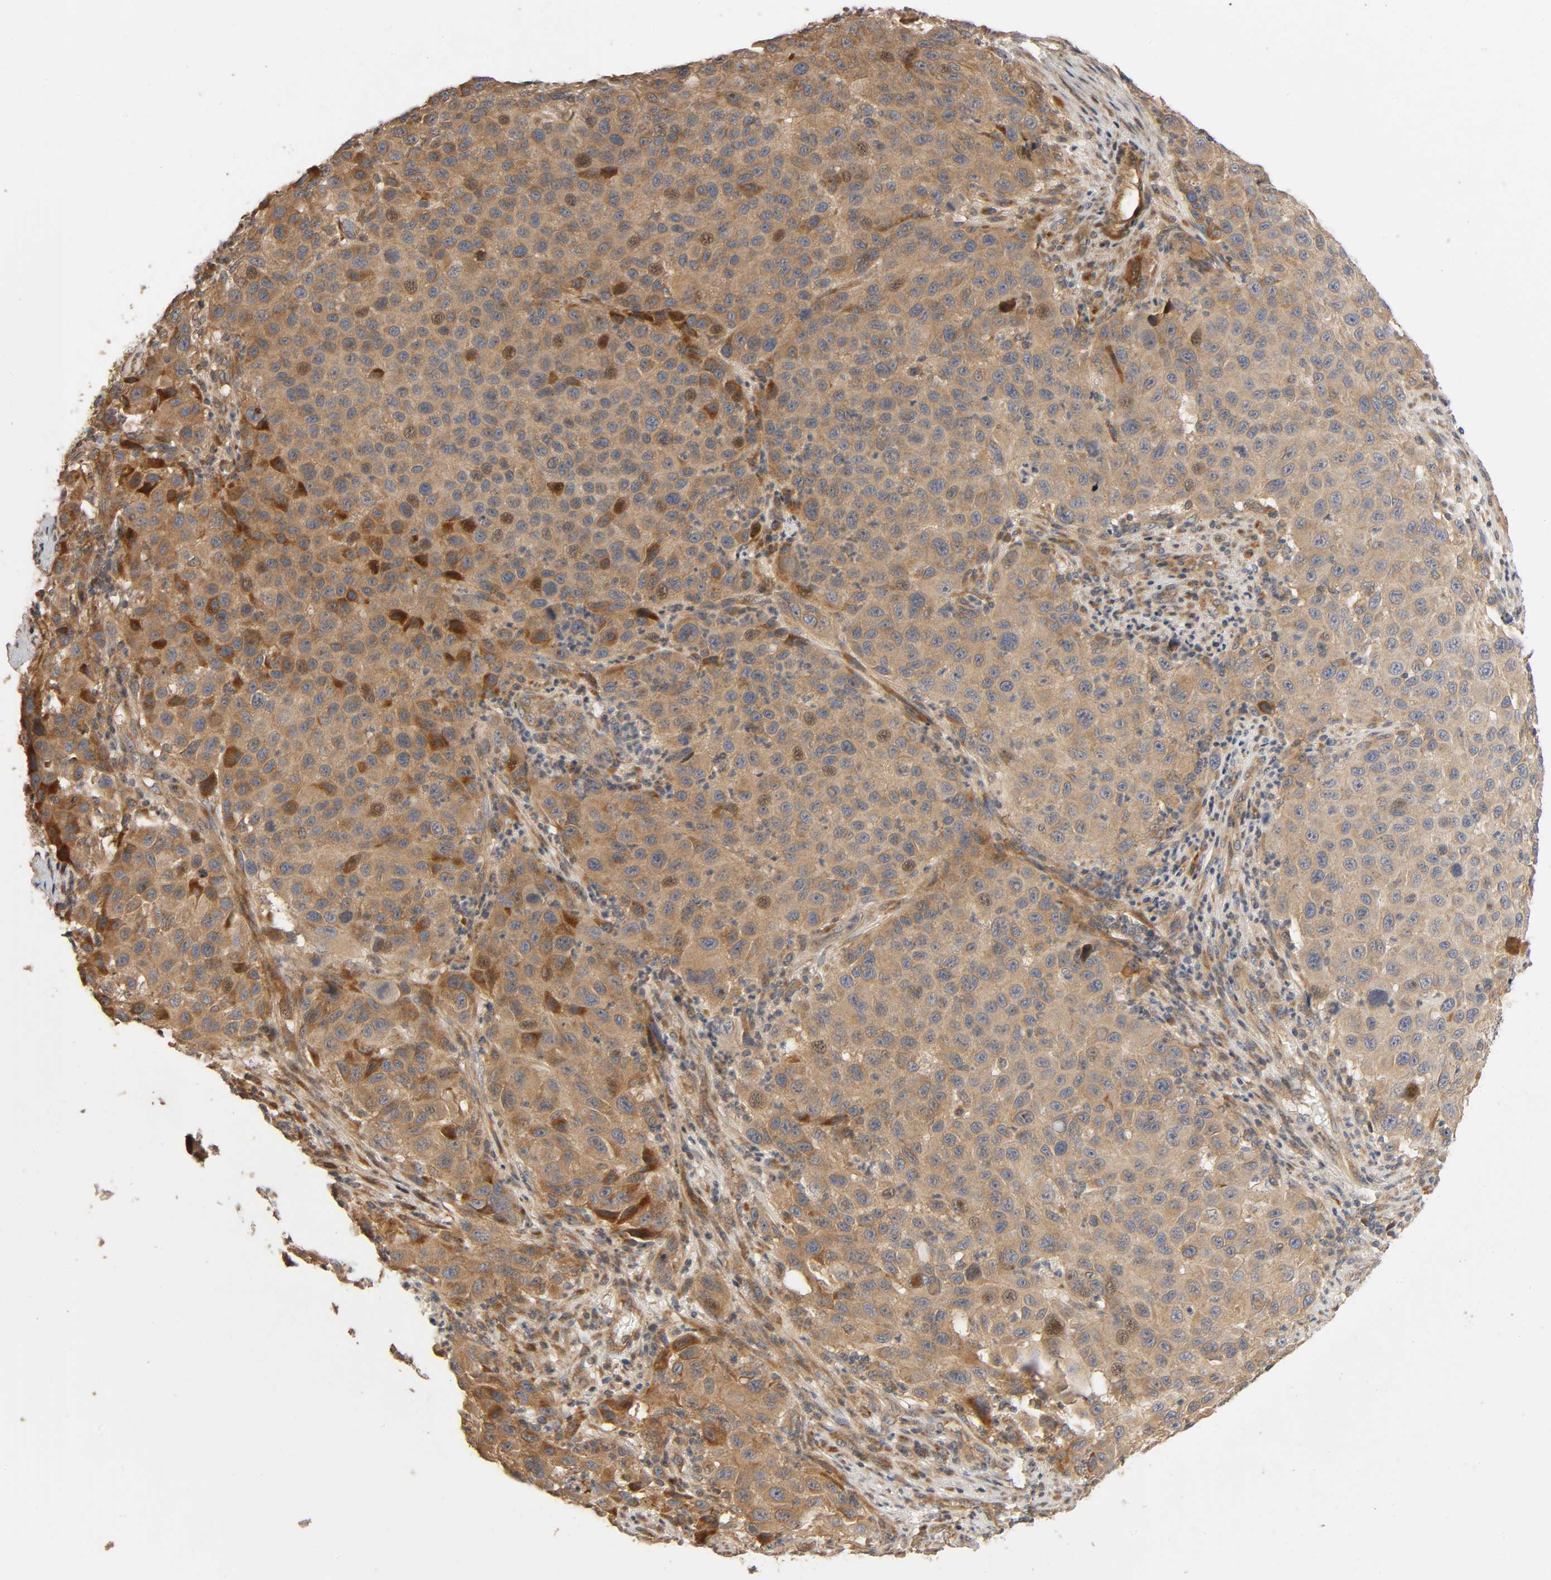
{"staining": {"intensity": "moderate", "quantity": "<25%", "location": "cytoplasmic/membranous,nuclear"}, "tissue": "melanoma", "cell_type": "Tumor cells", "image_type": "cancer", "snomed": [{"axis": "morphology", "description": "Malignant melanoma, Metastatic site"}, {"axis": "topography", "description": "Lymph node"}], "caption": "Human melanoma stained for a protein (brown) shows moderate cytoplasmic/membranous and nuclear positive positivity in approximately <25% of tumor cells.", "gene": "SGSM1", "patient": {"sex": "male", "age": 61}}